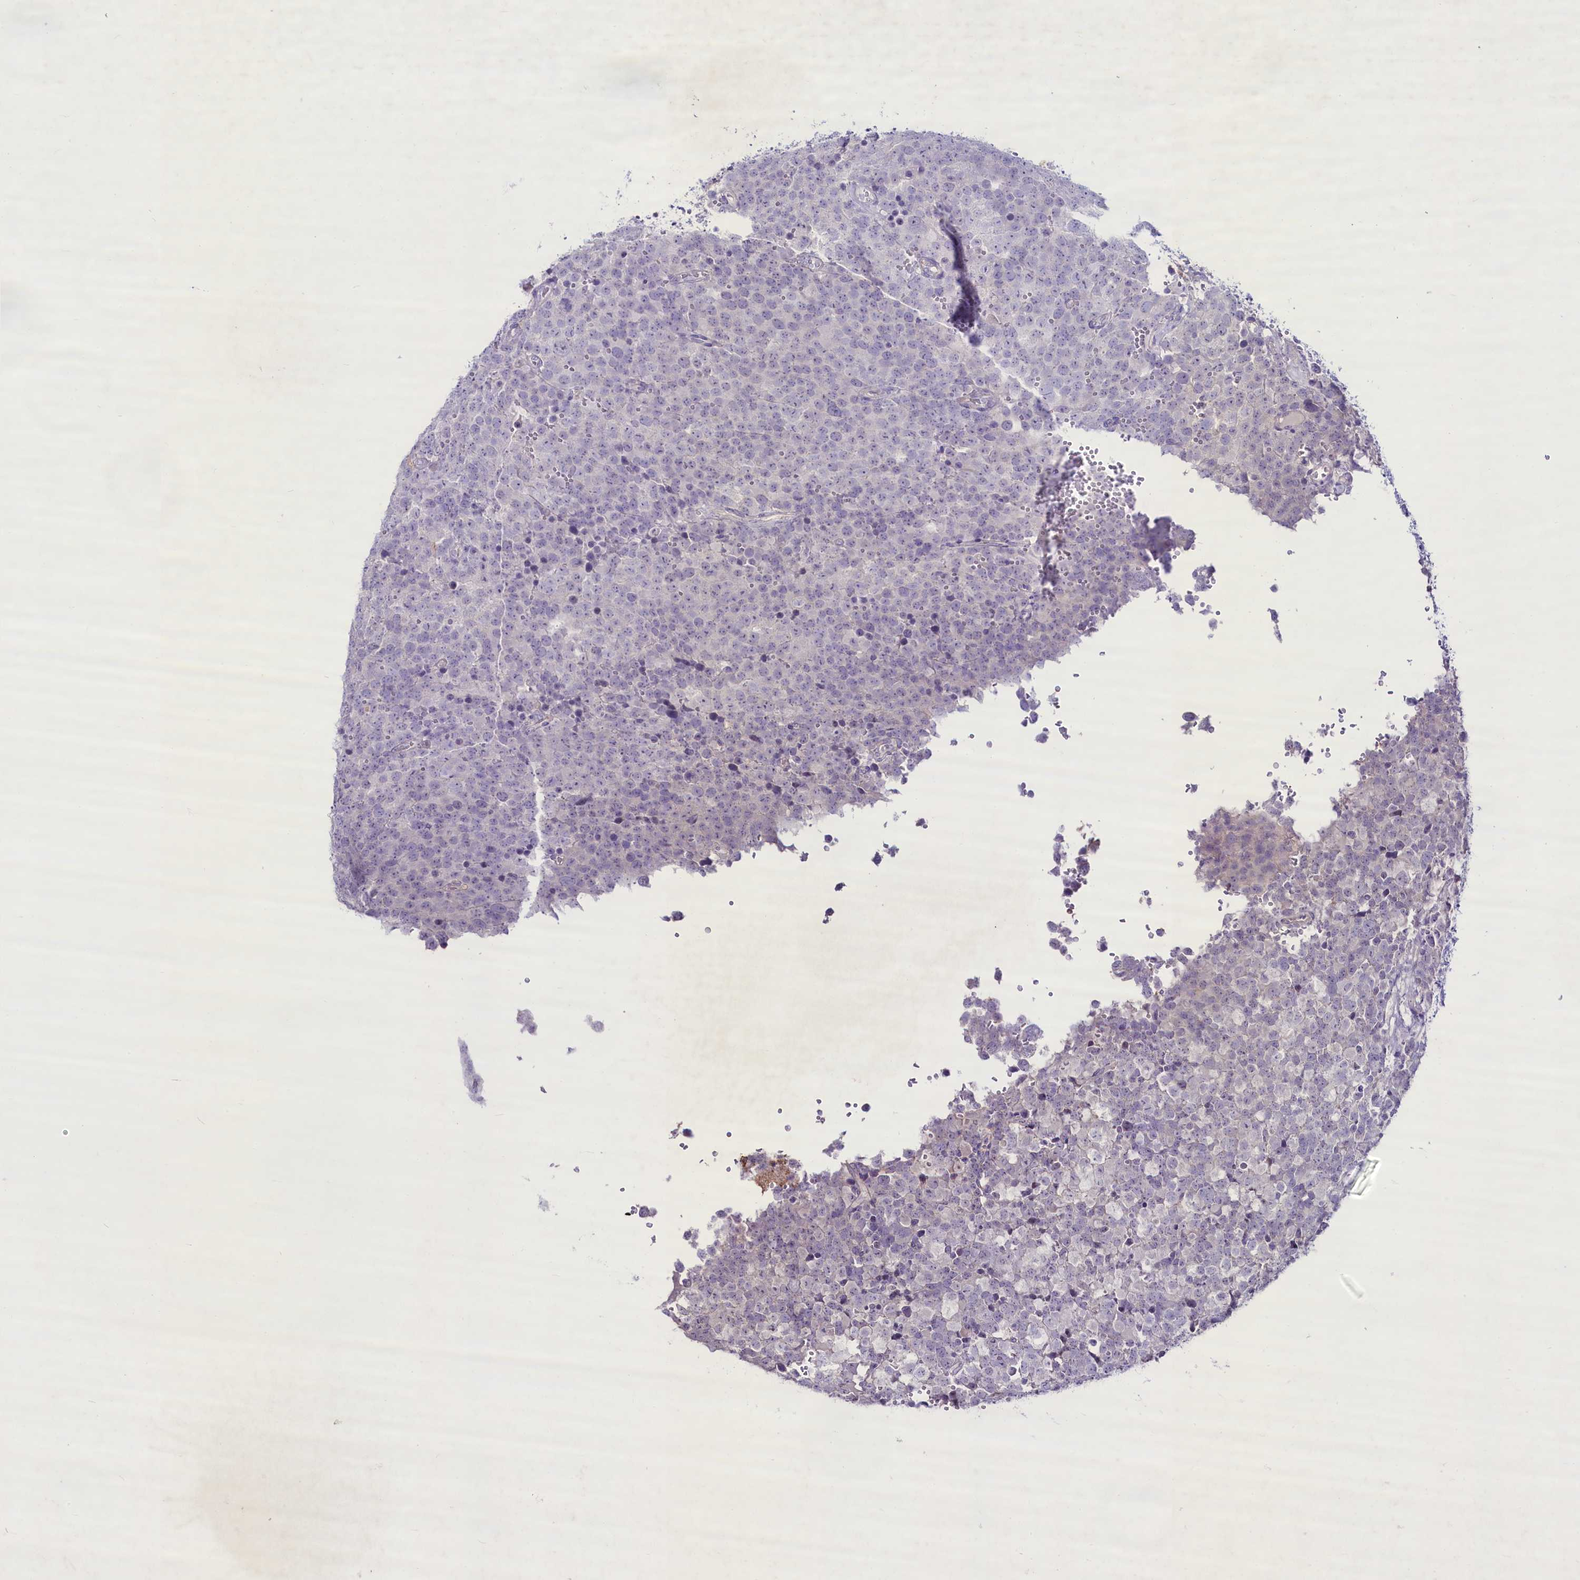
{"staining": {"intensity": "negative", "quantity": "none", "location": "none"}, "tissue": "testis cancer", "cell_type": "Tumor cells", "image_type": "cancer", "snomed": [{"axis": "morphology", "description": "Seminoma, NOS"}, {"axis": "topography", "description": "Testis"}], "caption": "Testis cancer (seminoma) was stained to show a protein in brown. There is no significant positivity in tumor cells. (DAB immunohistochemistry, high magnification).", "gene": "FAM209B", "patient": {"sex": "male", "age": 71}}